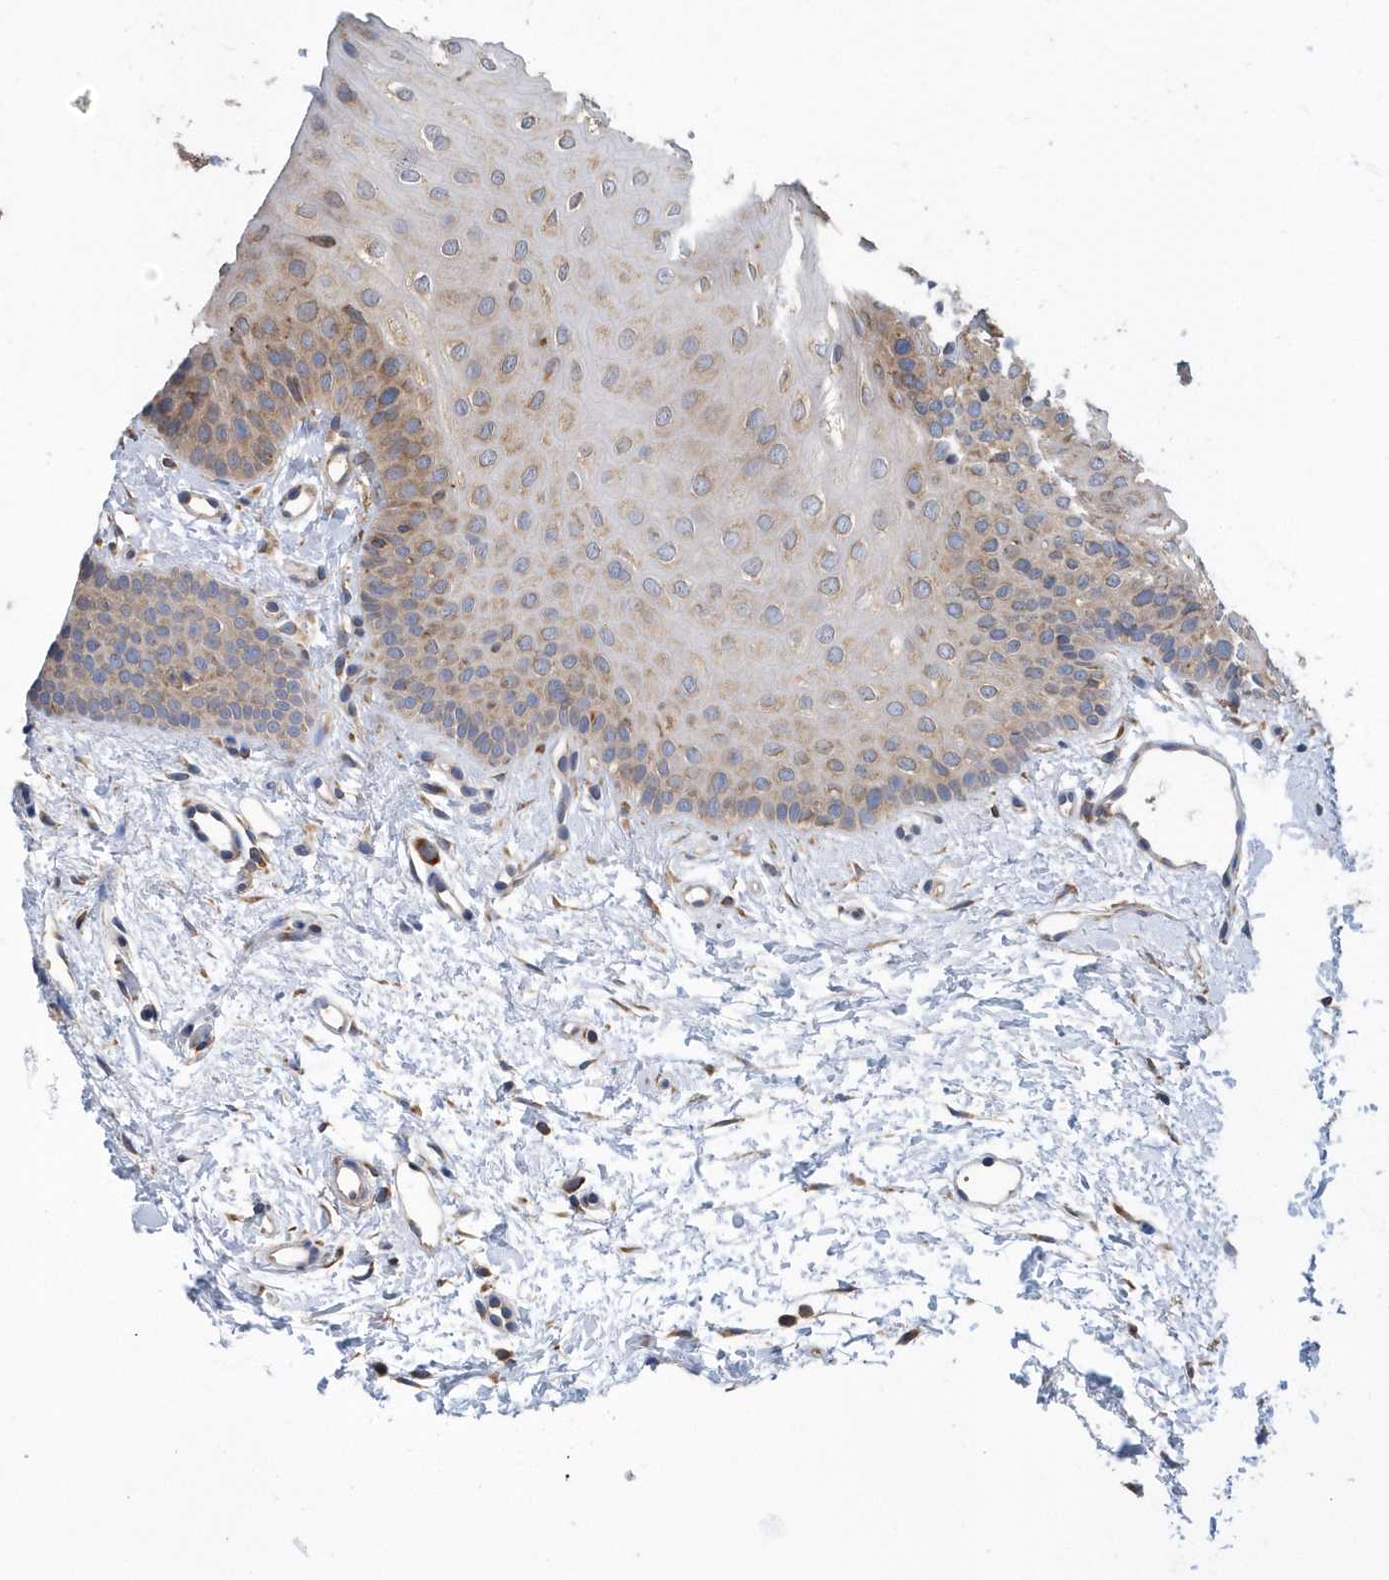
{"staining": {"intensity": "weak", "quantity": "25%-75%", "location": "cytoplasmic/membranous"}, "tissue": "oral mucosa", "cell_type": "Squamous epithelial cells", "image_type": "normal", "snomed": [{"axis": "morphology", "description": "Normal tissue, NOS"}, {"axis": "topography", "description": "Oral tissue"}], "caption": "DAB (3,3'-diaminobenzidine) immunohistochemical staining of normal human oral mucosa demonstrates weak cytoplasmic/membranous protein positivity in about 25%-75% of squamous epithelial cells. (DAB IHC with brightfield microscopy, high magnification).", "gene": "WASHC5", "patient": {"sex": "female", "age": 68}}